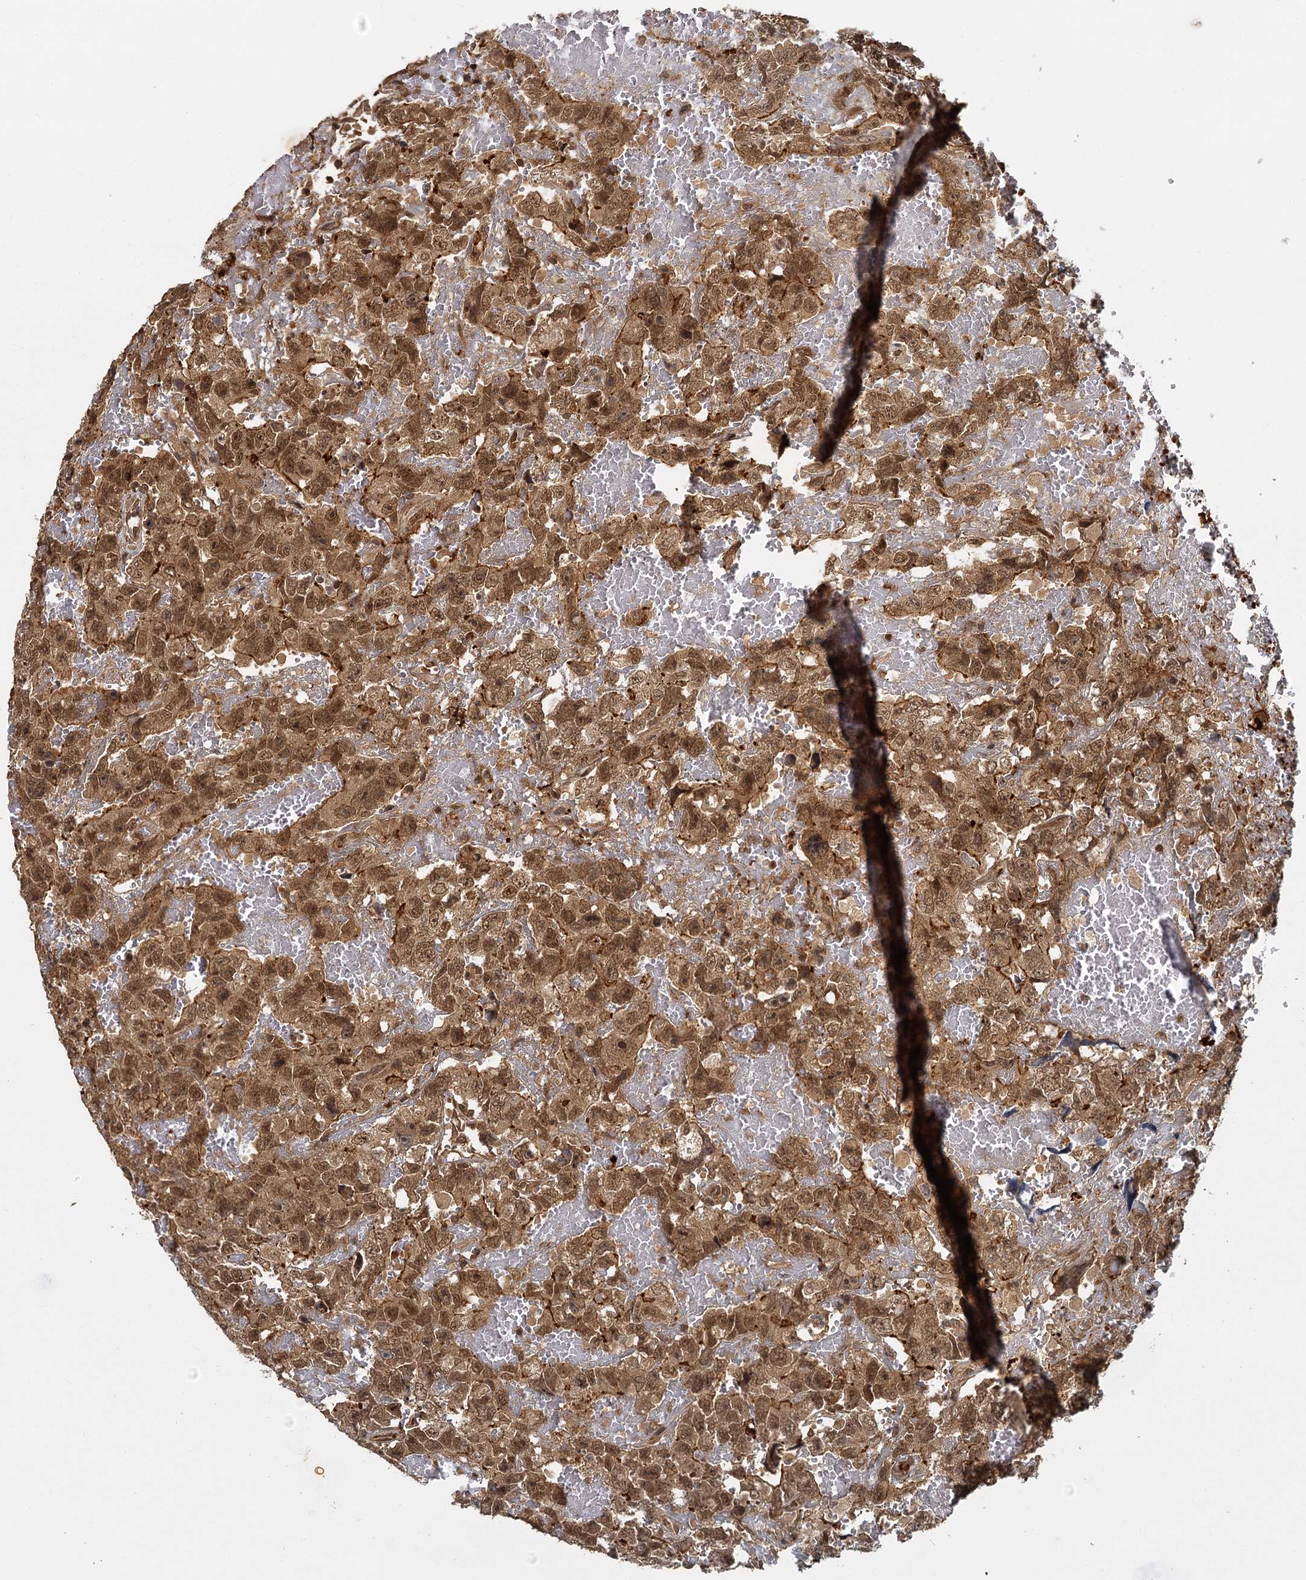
{"staining": {"intensity": "strong", "quantity": ">75%", "location": "cytoplasmic/membranous,nuclear"}, "tissue": "testis cancer", "cell_type": "Tumor cells", "image_type": "cancer", "snomed": [{"axis": "morphology", "description": "Carcinoma, Embryonal, NOS"}, {"axis": "topography", "description": "Testis"}], "caption": "Immunohistochemistry of testis embryonal carcinoma exhibits high levels of strong cytoplasmic/membranous and nuclear staining in about >75% of tumor cells.", "gene": "ZNF549", "patient": {"sex": "male", "age": 45}}